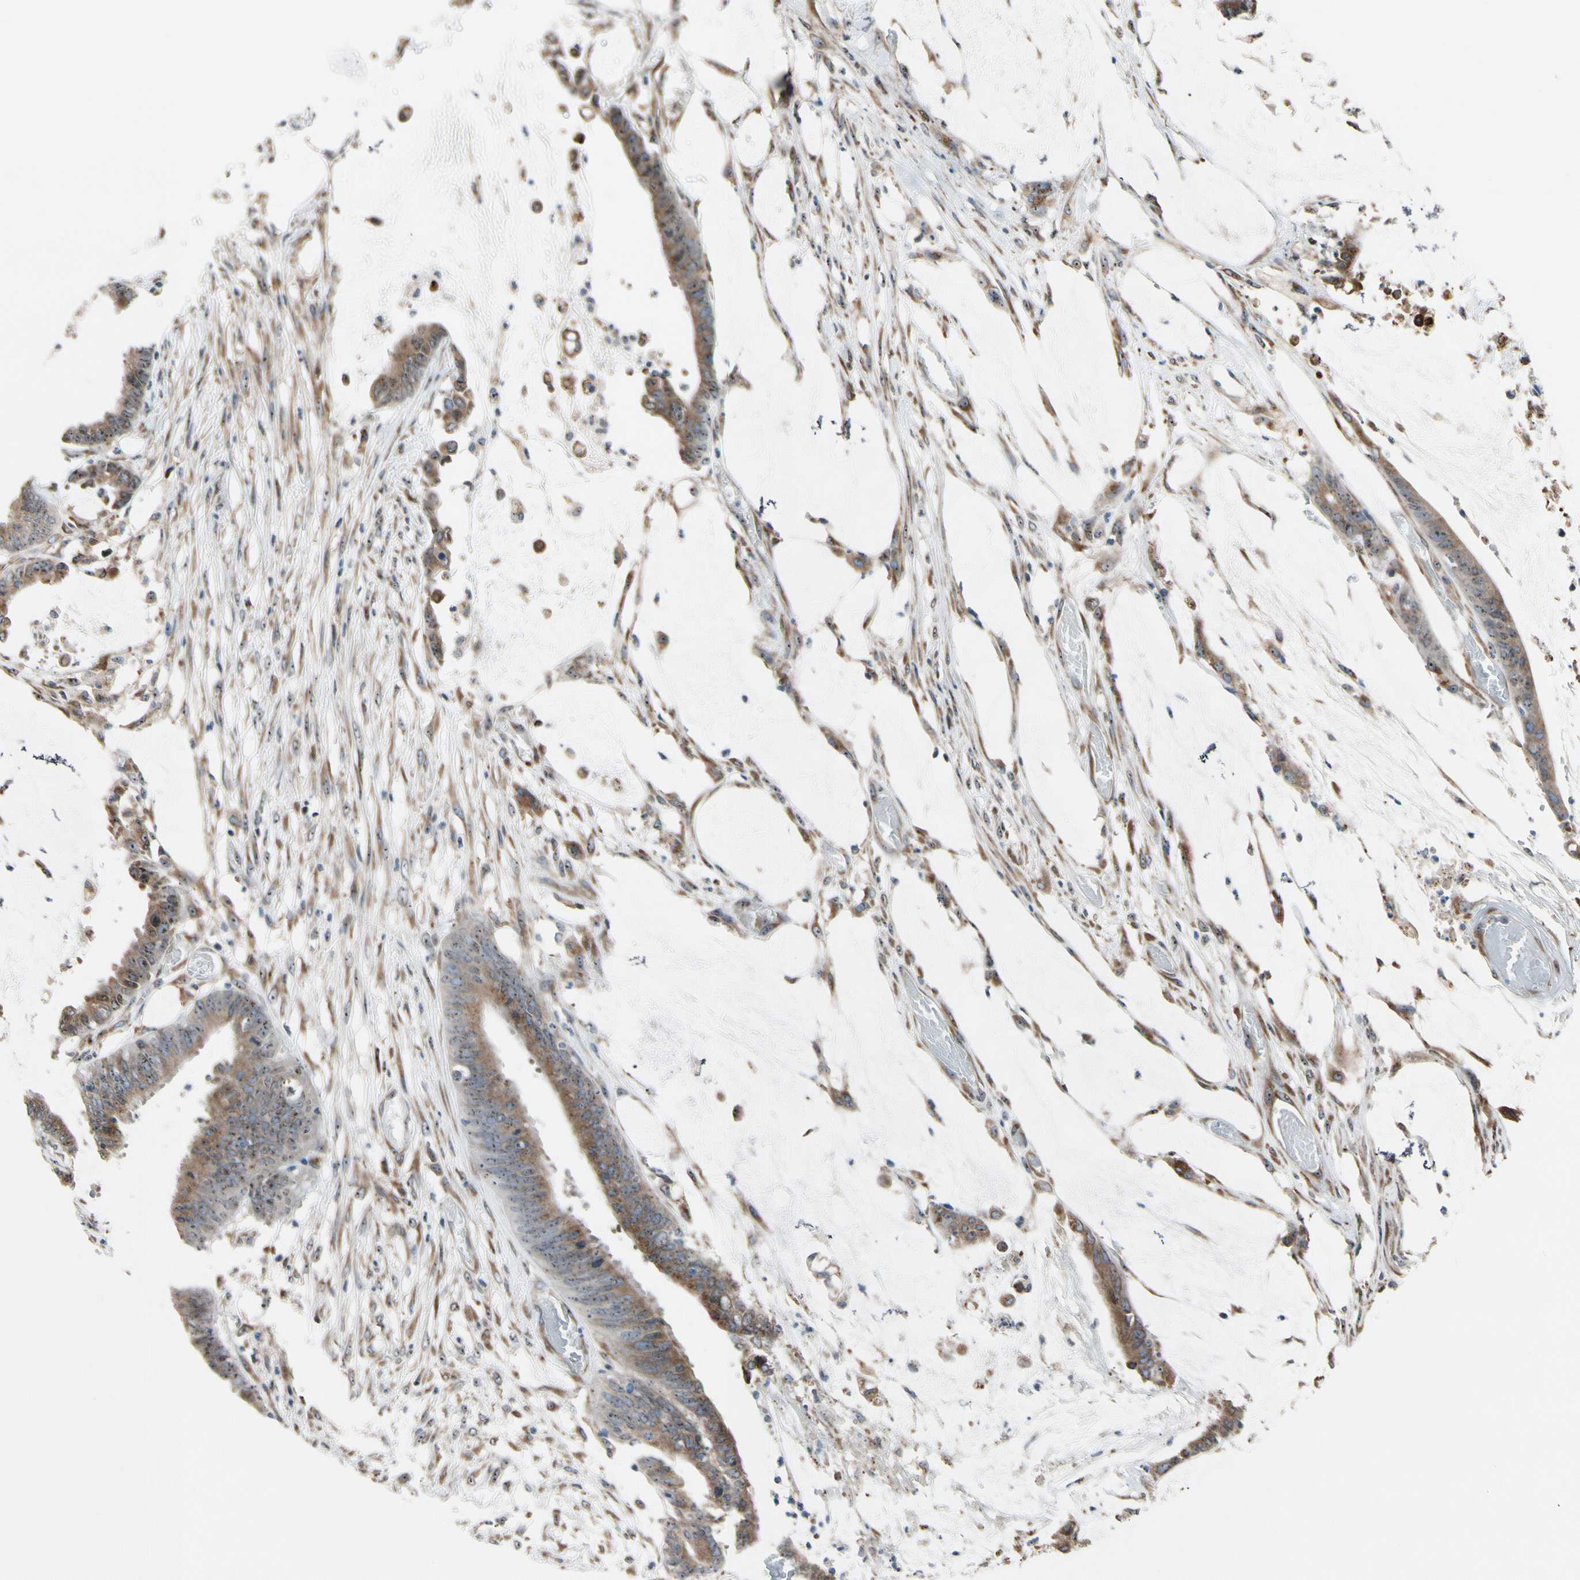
{"staining": {"intensity": "weak", "quantity": ">75%", "location": "cytoplasmic/membranous"}, "tissue": "colorectal cancer", "cell_type": "Tumor cells", "image_type": "cancer", "snomed": [{"axis": "morphology", "description": "Adenocarcinoma, NOS"}, {"axis": "topography", "description": "Rectum"}], "caption": "Weak cytoplasmic/membranous expression for a protein is present in approximately >75% of tumor cells of adenocarcinoma (colorectal) using immunohistochemistry (IHC).", "gene": "TMED7", "patient": {"sex": "female", "age": 66}}